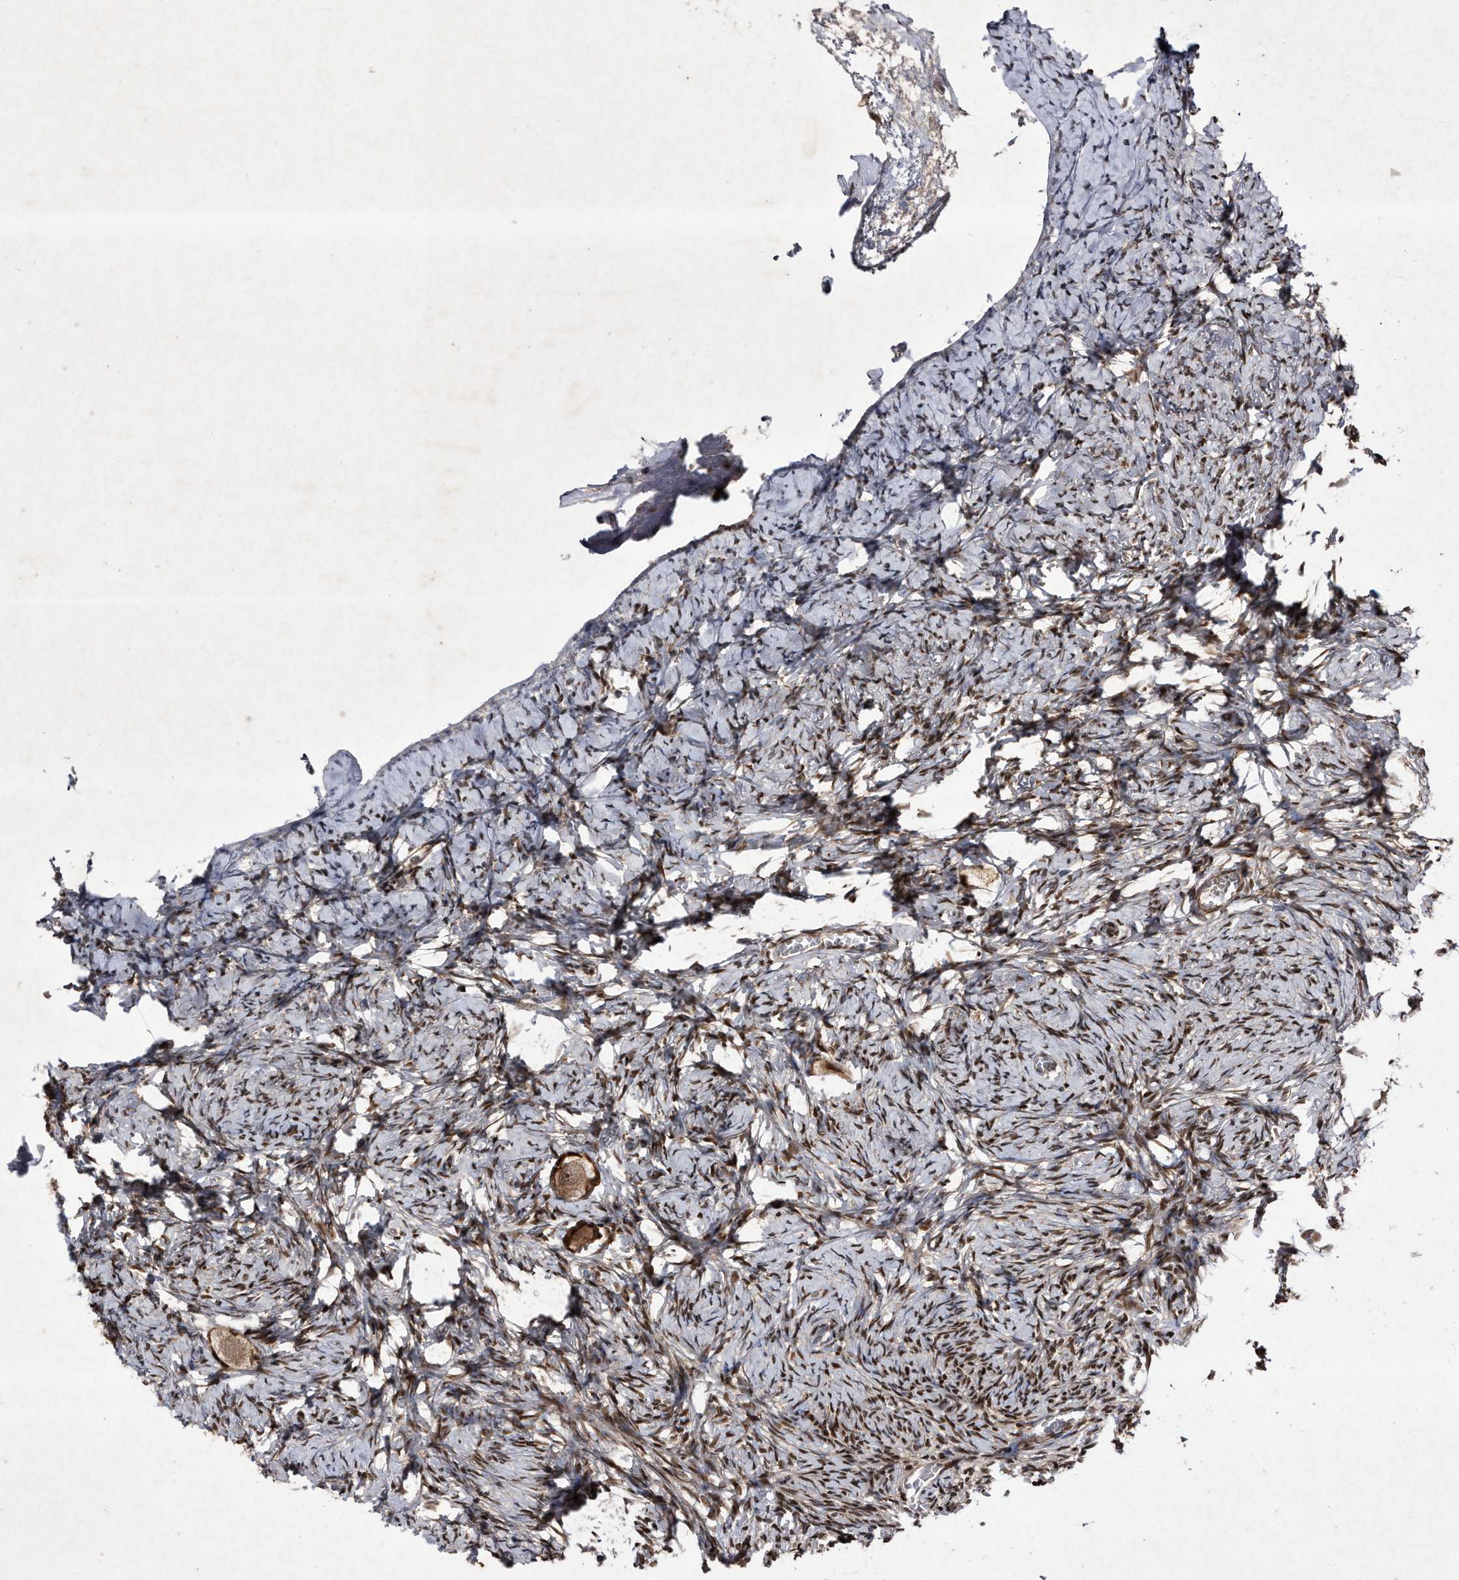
{"staining": {"intensity": "strong", "quantity": ">75%", "location": "cytoplasmic/membranous,nuclear"}, "tissue": "ovary", "cell_type": "Follicle cells", "image_type": "normal", "snomed": [{"axis": "morphology", "description": "Normal tissue, NOS"}, {"axis": "topography", "description": "Ovary"}], "caption": "This image displays IHC staining of normal human ovary, with high strong cytoplasmic/membranous,nuclear staining in about >75% of follicle cells.", "gene": "RAD23B", "patient": {"sex": "female", "age": 27}}